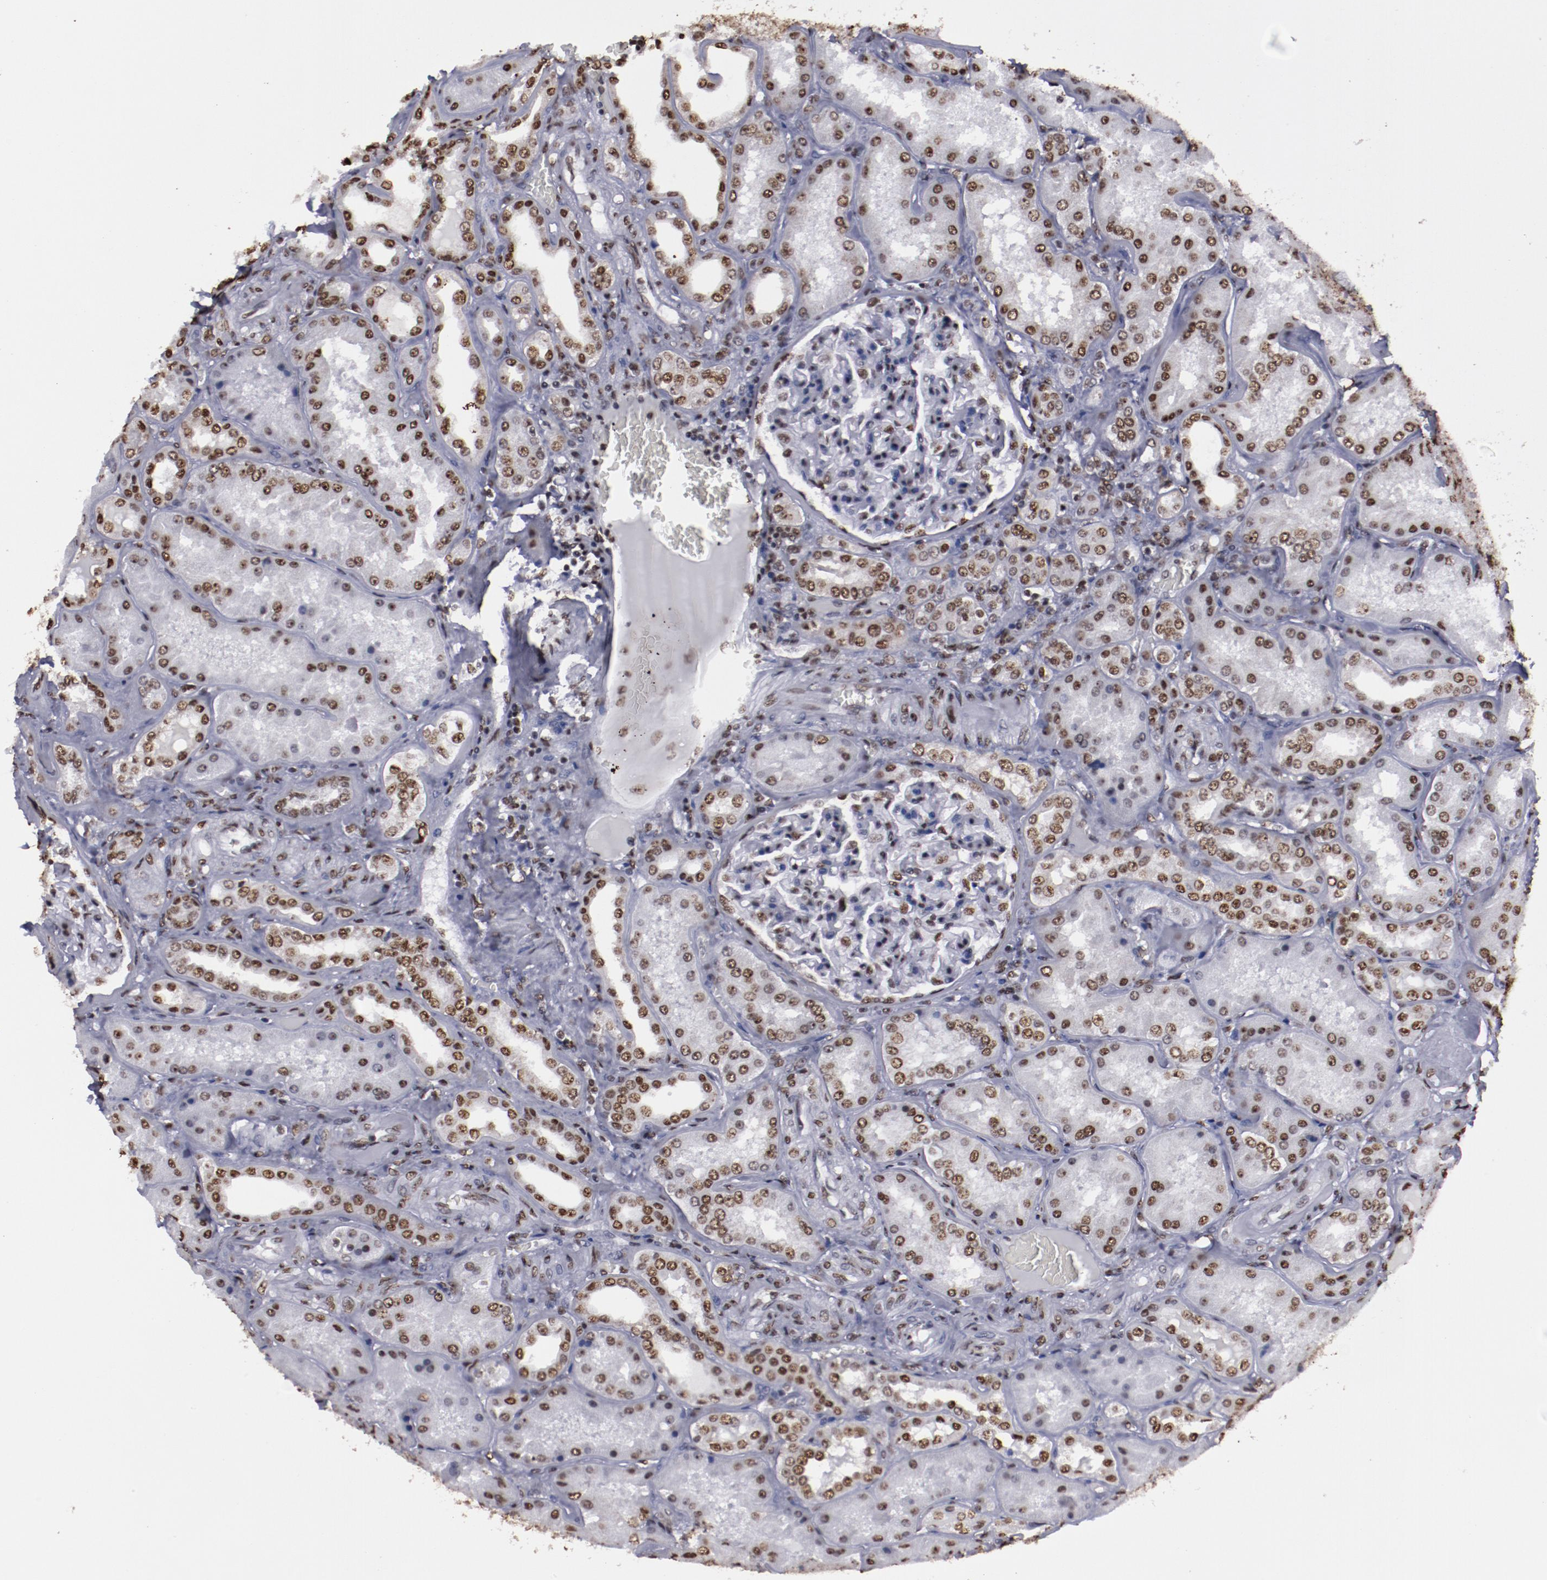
{"staining": {"intensity": "moderate", "quantity": "25%-75%", "location": "nuclear"}, "tissue": "kidney", "cell_type": "Cells in glomeruli", "image_type": "normal", "snomed": [{"axis": "morphology", "description": "Normal tissue, NOS"}, {"axis": "topography", "description": "Kidney"}], "caption": "Brown immunohistochemical staining in normal human kidney exhibits moderate nuclear positivity in about 25%-75% of cells in glomeruli. (DAB (3,3'-diaminobenzidine) IHC, brown staining for protein, blue staining for nuclei).", "gene": "HNRNPA1L3", "patient": {"sex": "female", "age": 56}}